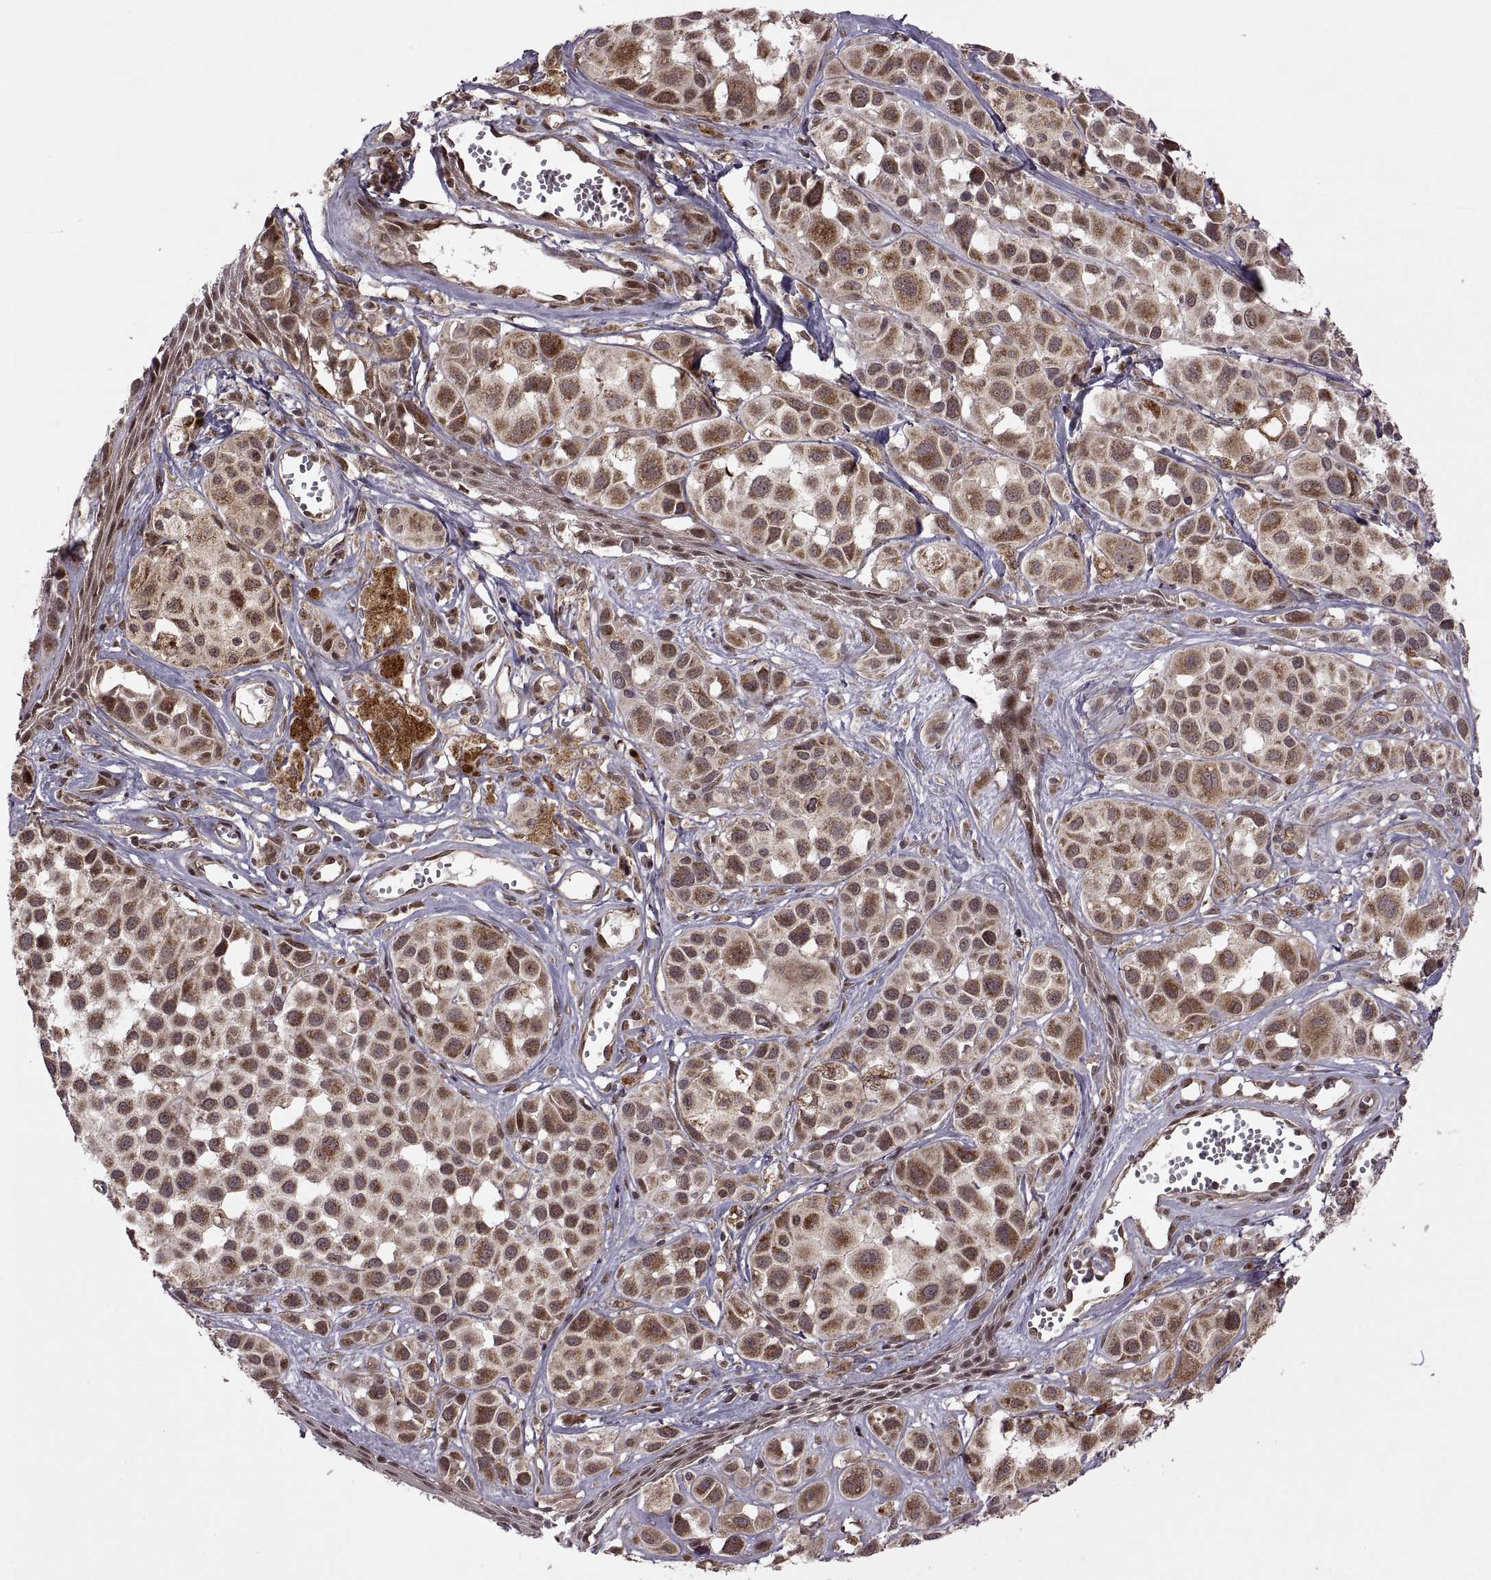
{"staining": {"intensity": "moderate", "quantity": ">75%", "location": "cytoplasmic/membranous"}, "tissue": "melanoma", "cell_type": "Tumor cells", "image_type": "cancer", "snomed": [{"axis": "morphology", "description": "Malignant melanoma, NOS"}, {"axis": "topography", "description": "Skin"}], "caption": "A brown stain labels moderate cytoplasmic/membranous expression of a protein in malignant melanoma tumor cells.", "gene": "PTOV1", "patient": {"sex": "male", "age": 77}}